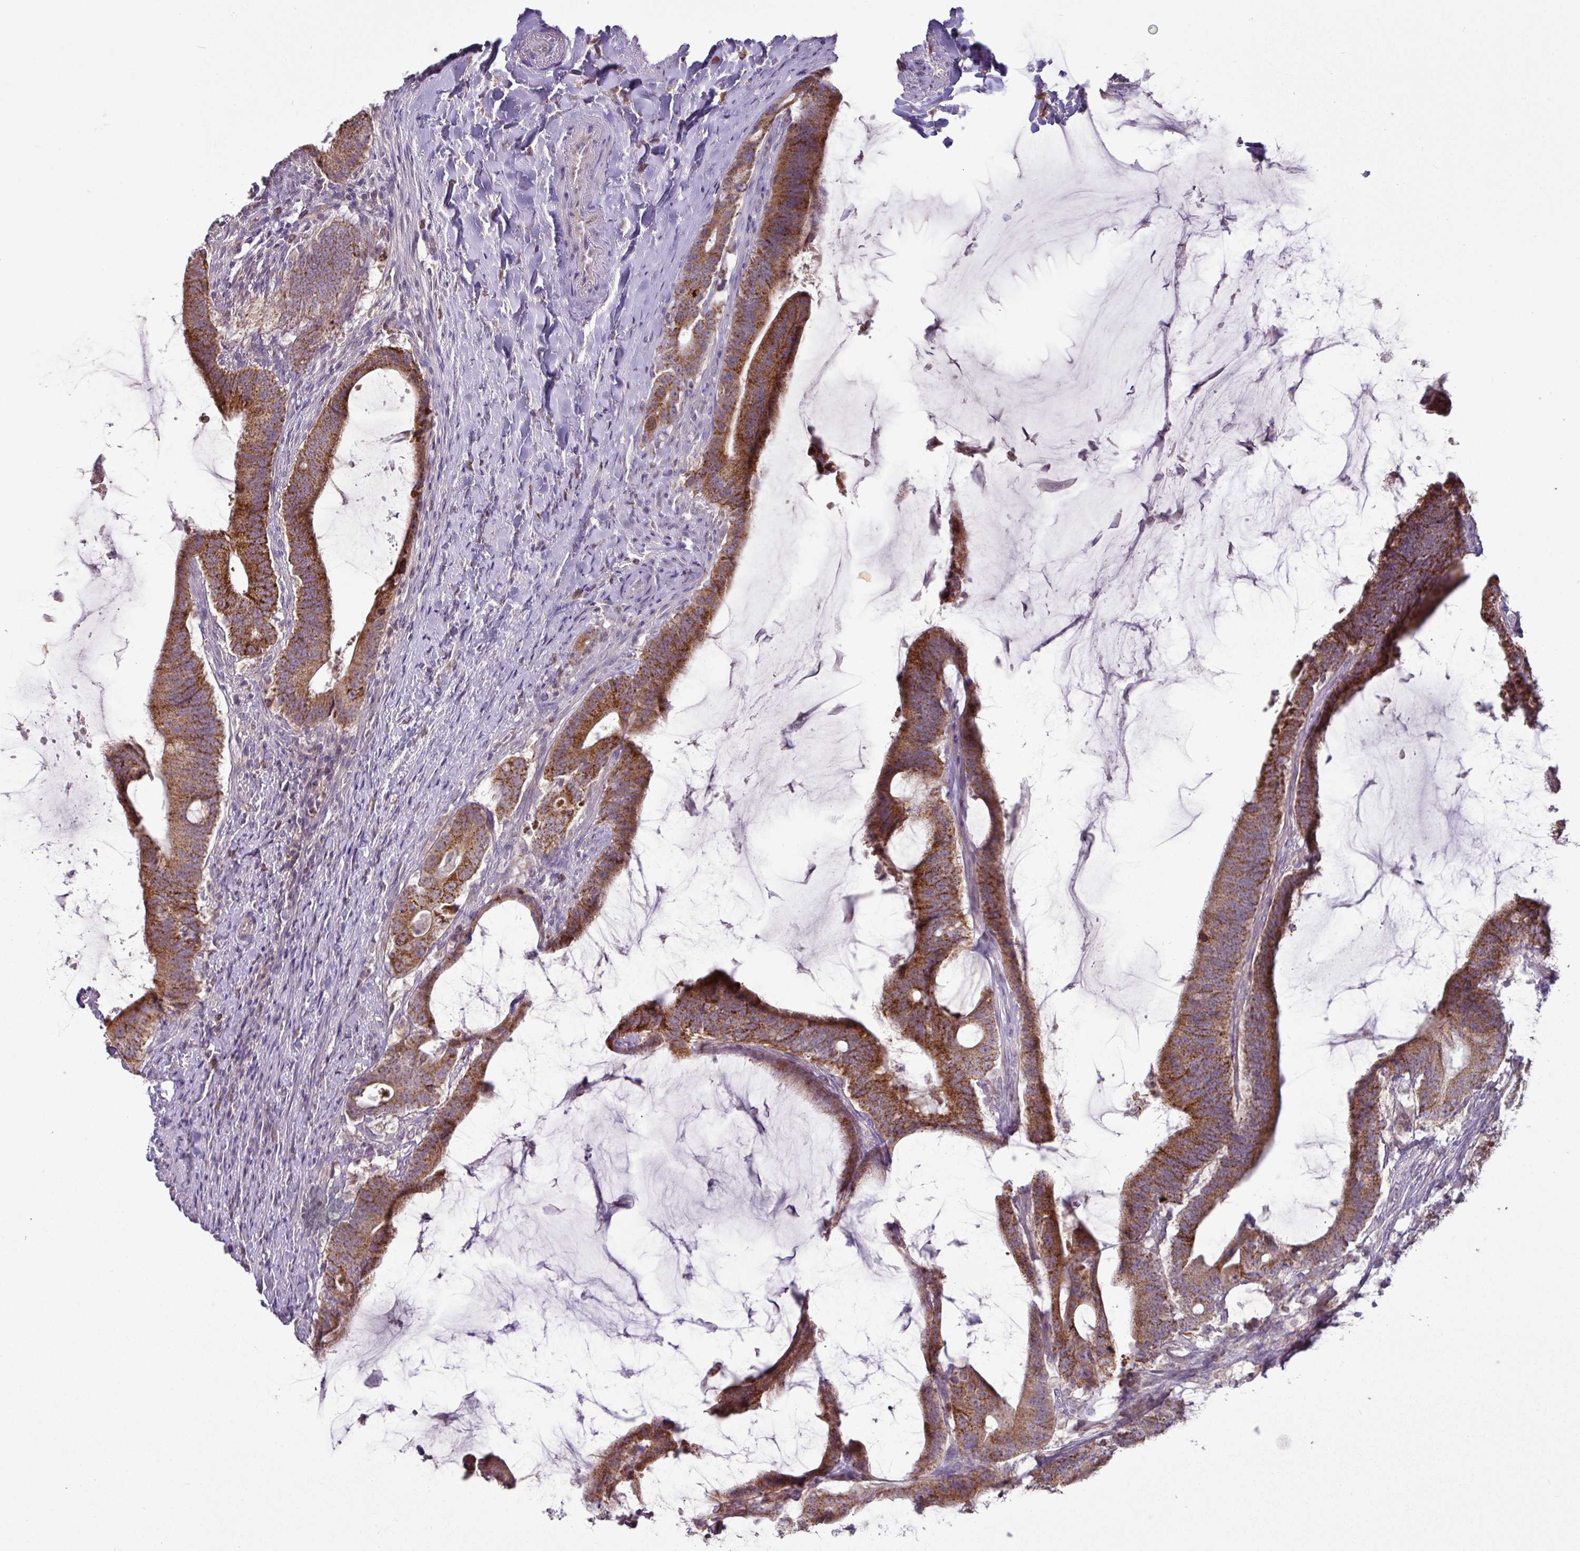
{"staining": {"intensity": "moderate", "quantity": ">75%", "location": "cytoplasmic/membranous"}, "tissue": "colorectal cancer", "cell_type": "Tumor cells", "image_type": "cancer", "snomed": [{"axis": "morphology", "description": "Adenocarcinoma, NOS"}, {"axis": "topography", "description": "Colon"}], "caption": "Immunohistochemical staining of human colorectal adenocarcinoma demonstrates medium levels of moderate cytoplasmic/membranous staining in about >75% of tumor cells. (brown staining indicates protein expression, while blue staining denotes nuclei).", "gene": "TRAPPC1", "patient": {"sex": "female", "age": 43}}